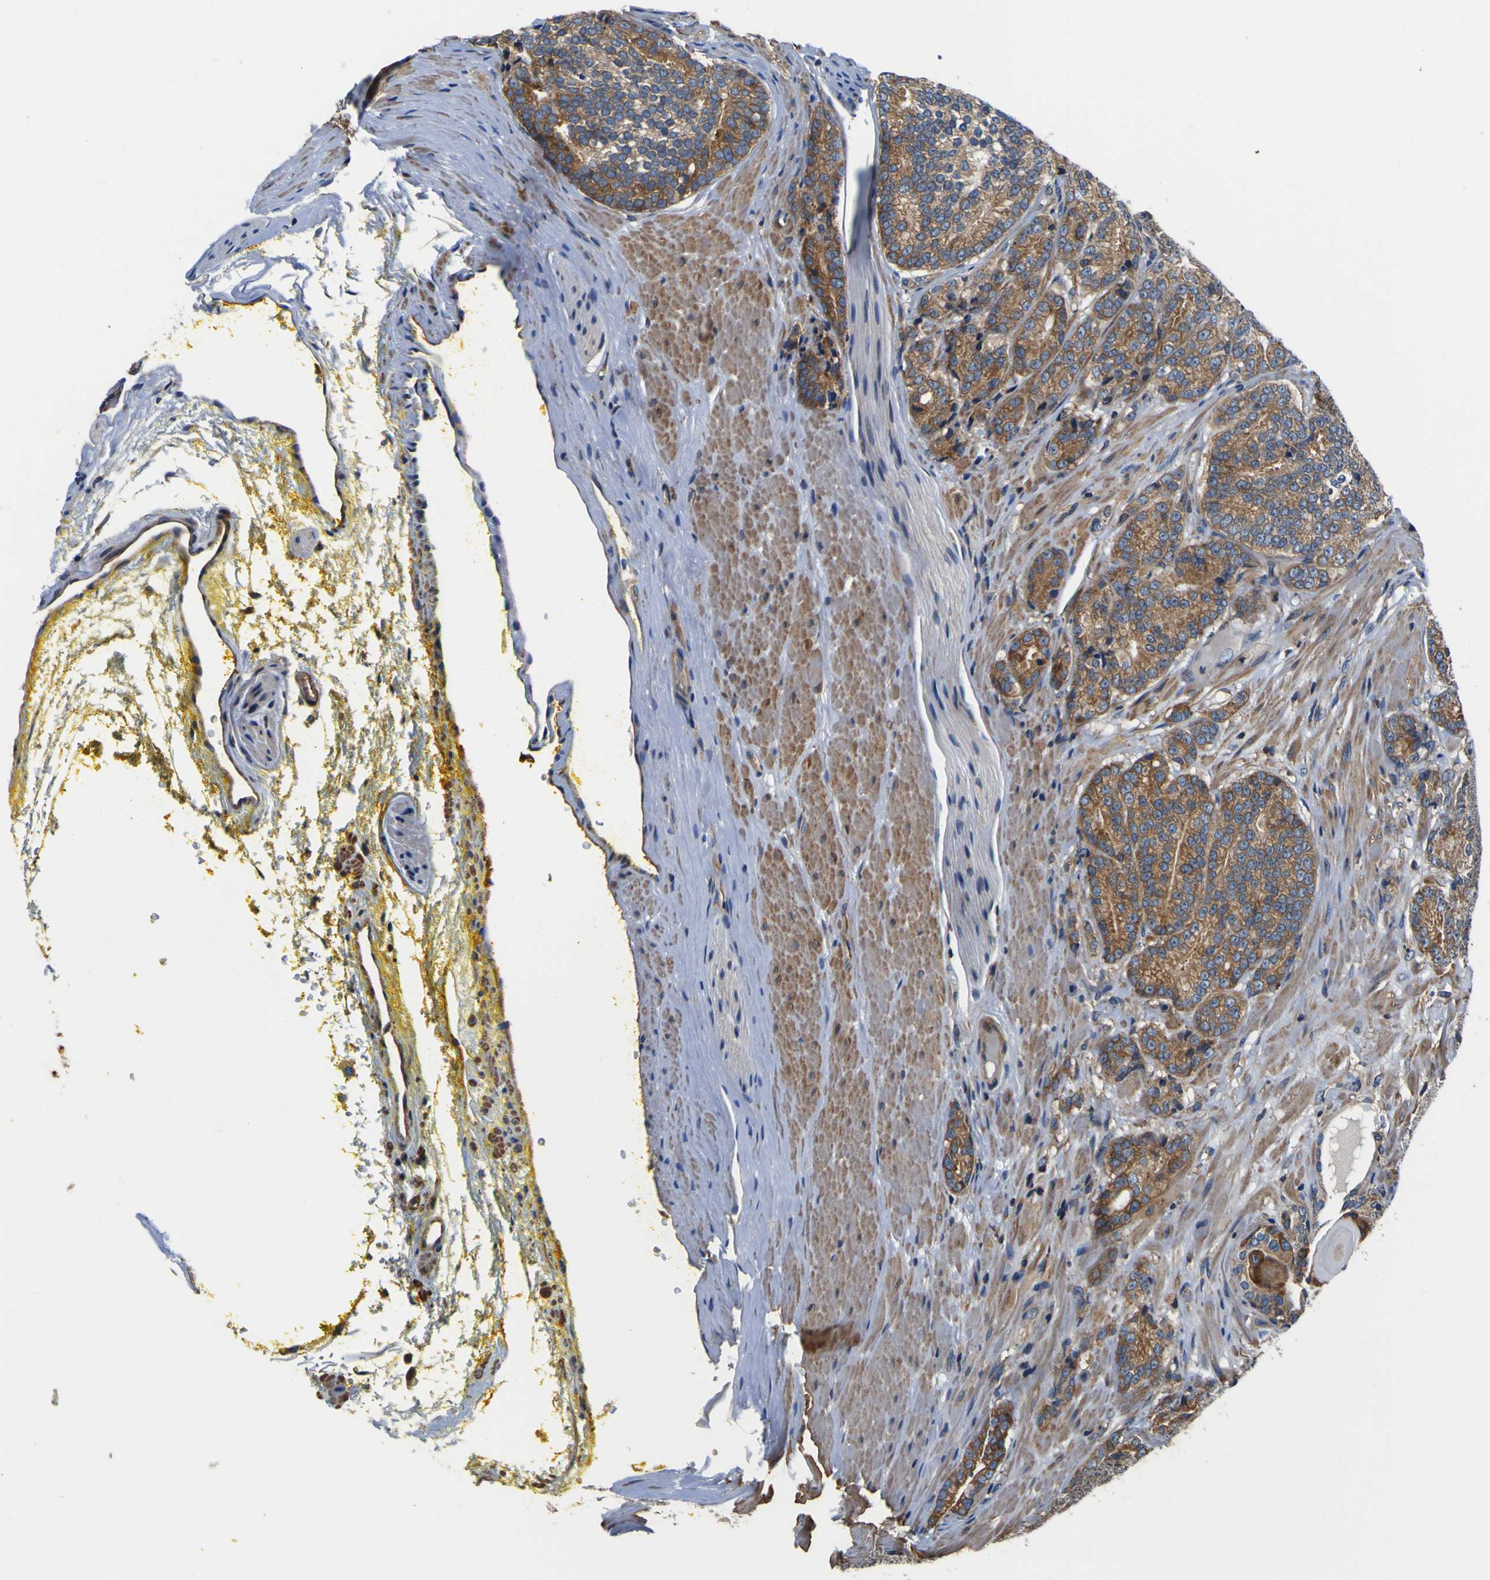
{"staining": {"intensity": "moderate", "quantity": ">75%", "location": "cytoplasmic/membranous"}, "tissue": "prostate cancer", "cell_type": "Tumor cells", "image_type": "cancer", "snomed": [{"axis": "morphology", "description": "Adenocarcinoma, High grade"}, {"axis": "topography", "description": "Prostate"}], "caption": "Prostate high-grade adenocarcinoma stained with a protein marker displays moderate staining in tumor cells.", "gene": "CNR2", "patient": {"sex": "male", "age": 61}}